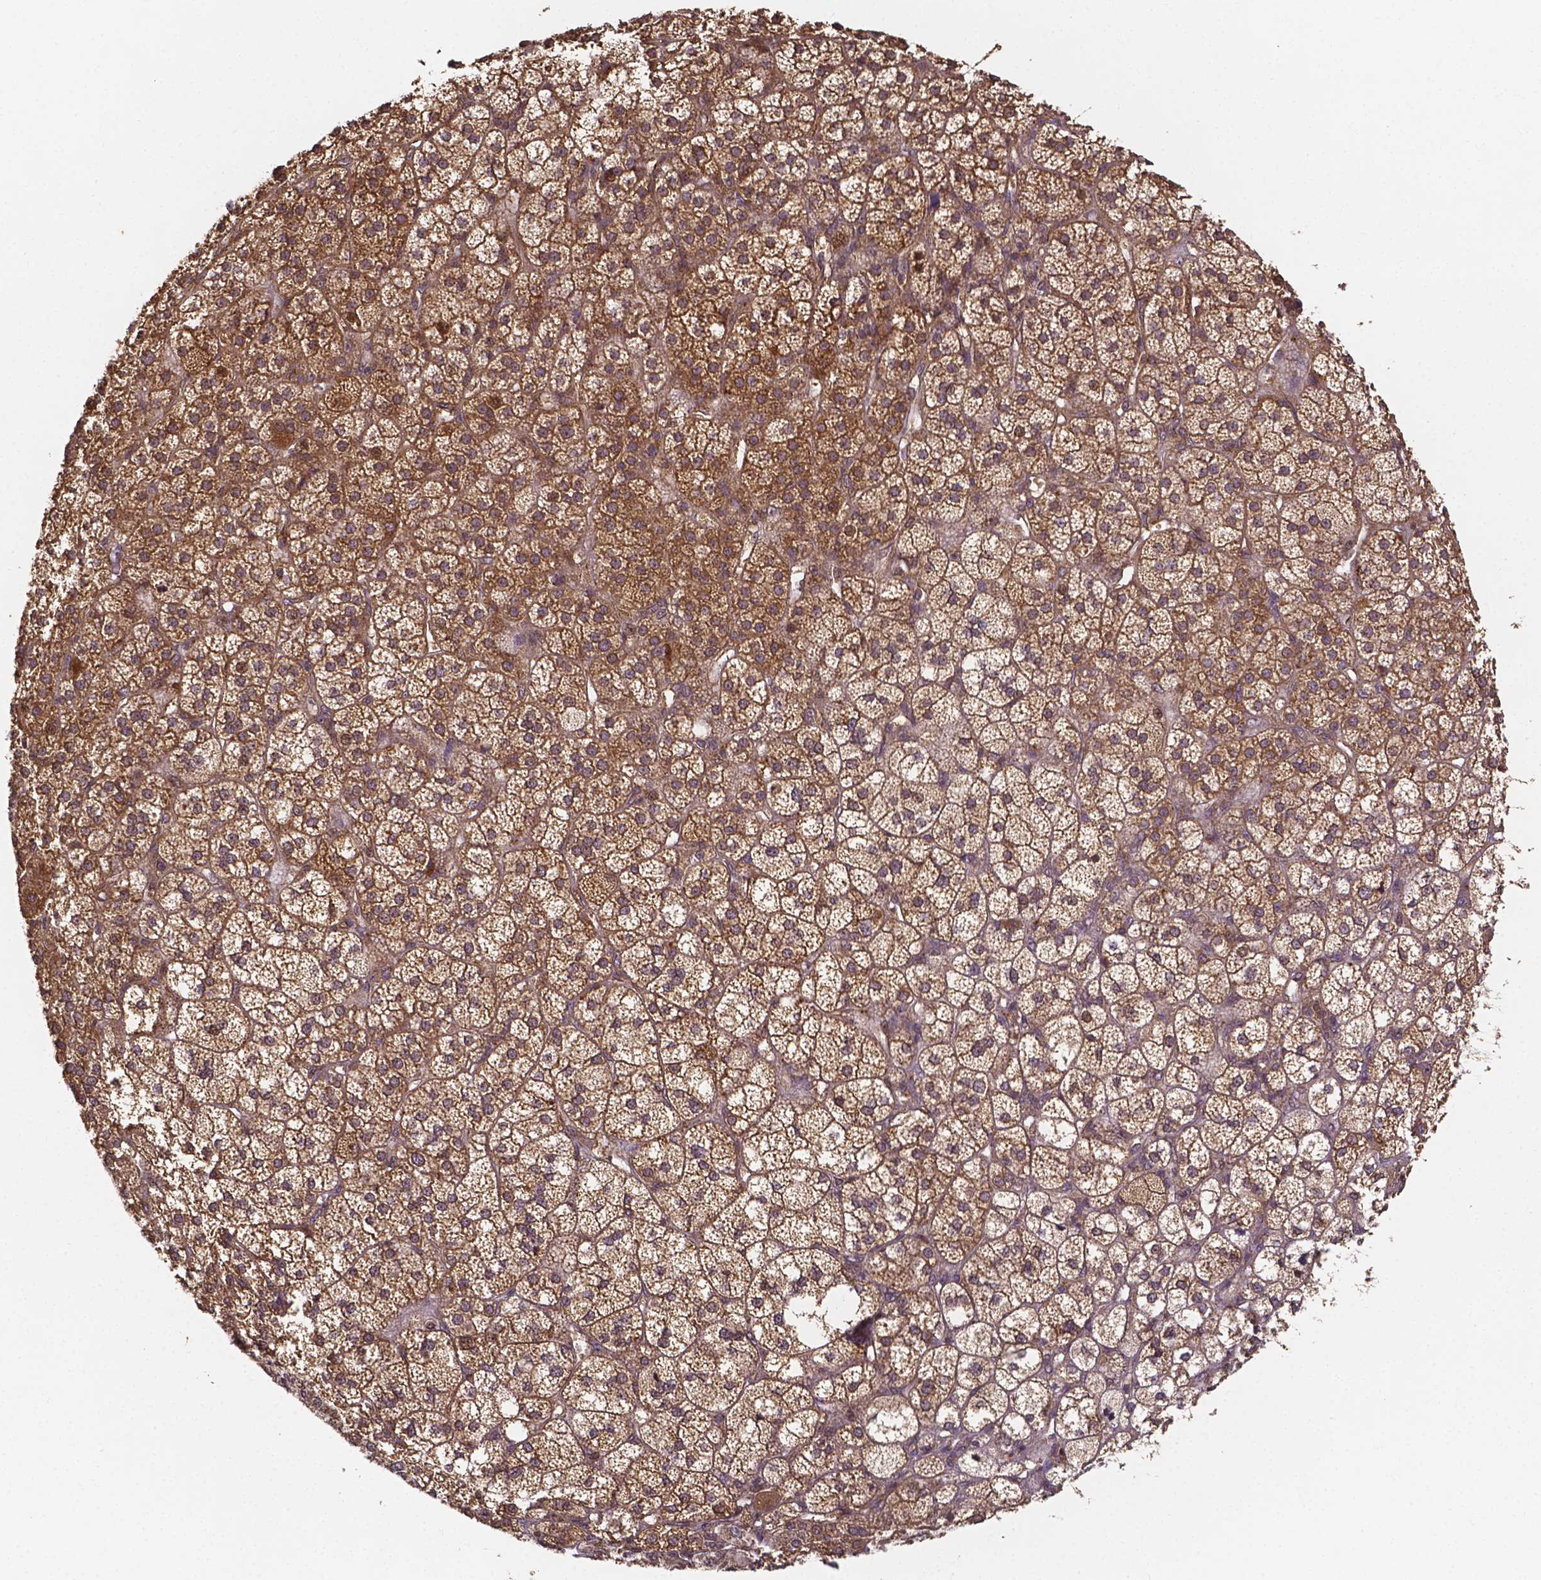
{"staining": {"intensity": "moderate", "quantity": ">75%", "location": "cytoplasmic/membranous,nuclear"}, "tissue": "adrenal gland", "cell_type": "Glandular cells", "image_type": "normal", "snomed": [{"axis": "morphology", "description": "Normal tissue, NOS"}, {"axis": "topography", "description": "Adrenal gland"}], "caption": "A histopathology image of human adrenal gland stained for a protein demonstrates moderate cytoplasmic/membranous,nuclear brown staining in glandular cells.", "gene": "RNF123", "patient": {"sex": "female", "age": 60}}